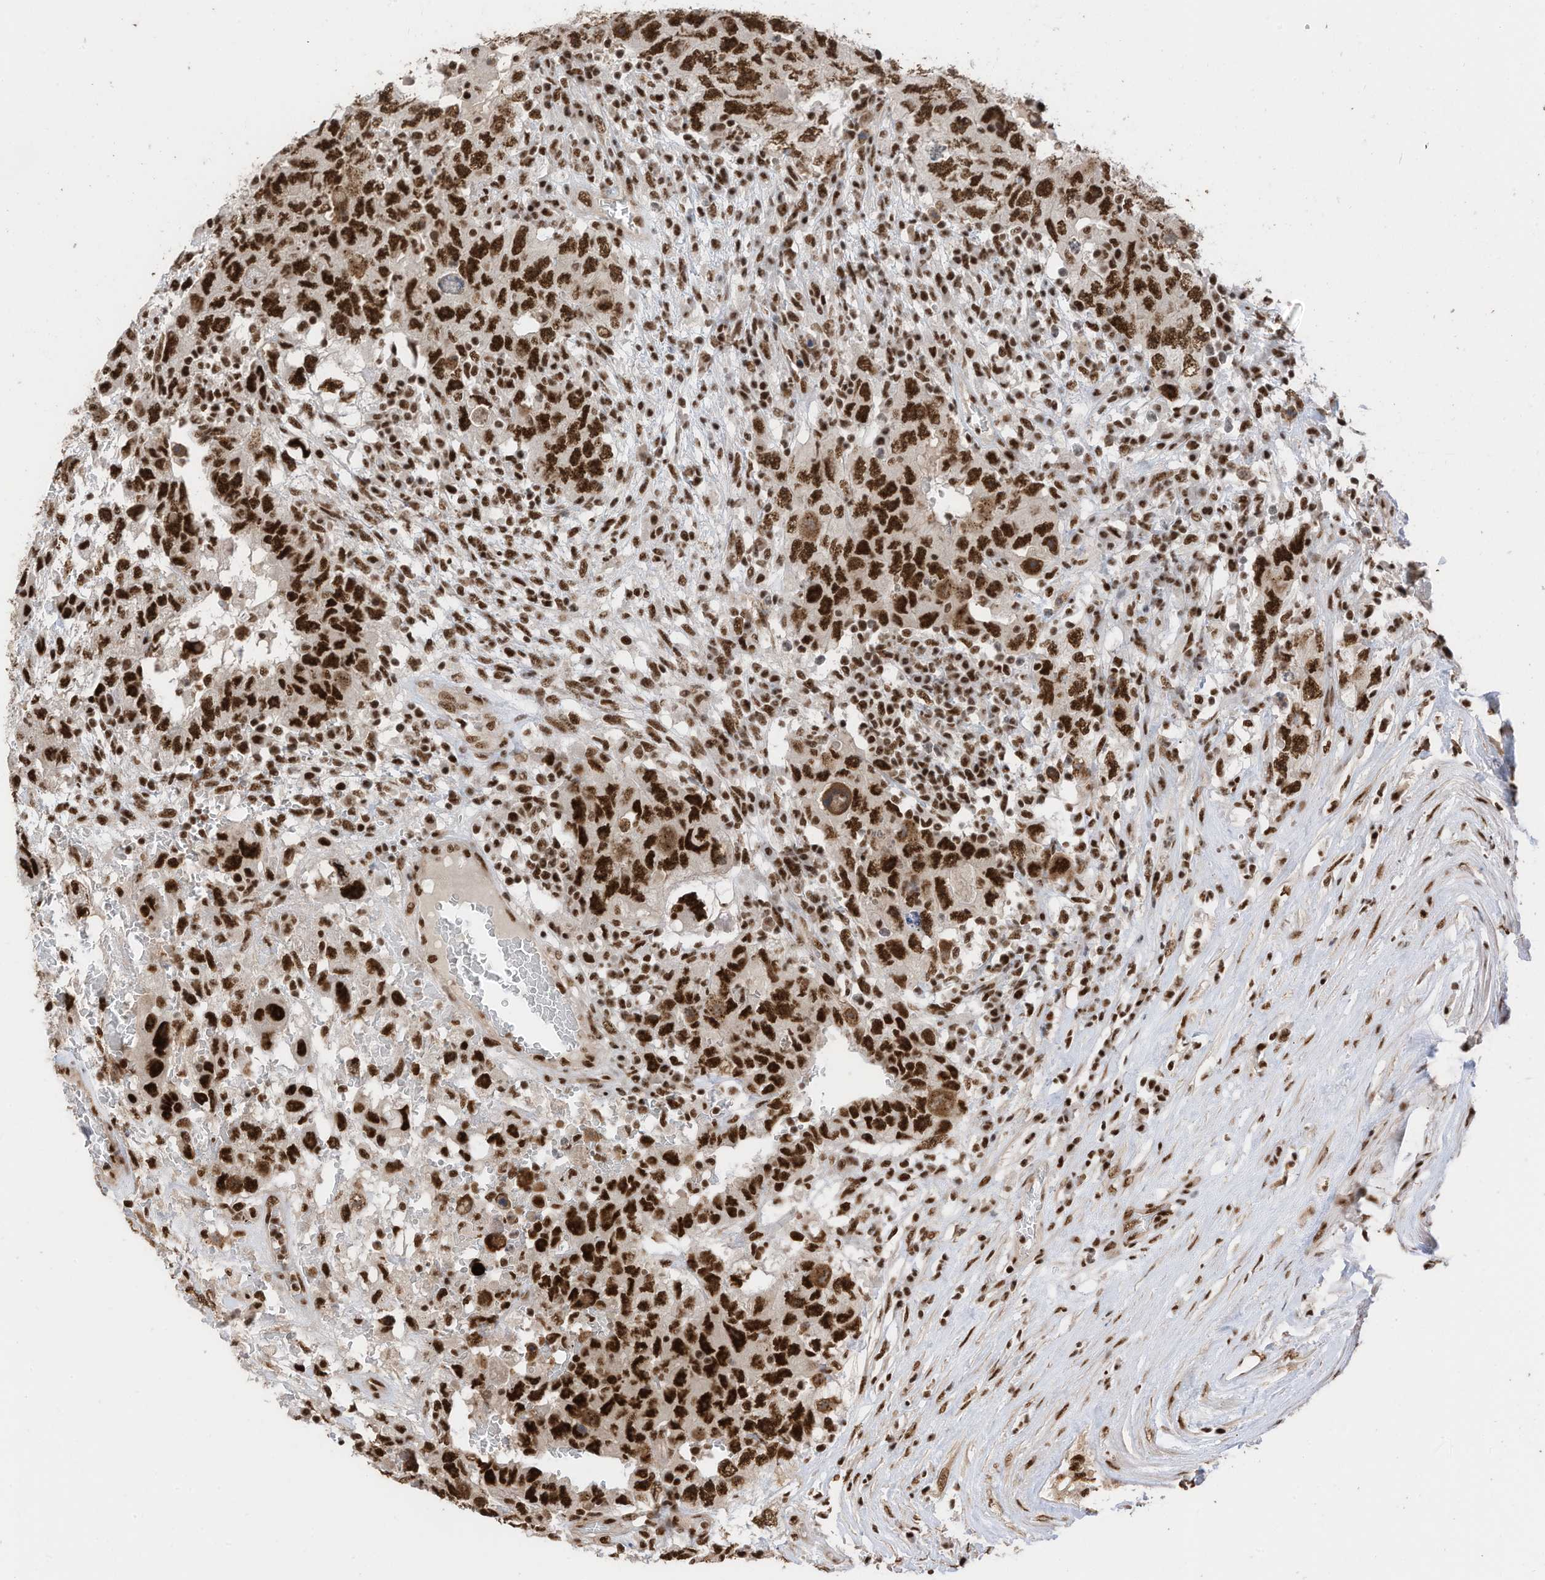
{"staining": {"intensity": "strong", "quantity": ">75%", "location": "nuclear"}, "tissue": "testis cancer", "cell_type": "Tumor cells", "image_type": "cancer", "snomed": [{"axis": "morphology", "description": "Carcinoma, Embryonal, NOS"}, {"axis": "topography", "description": "Testis"}], "caption": "Tumor cells demonstrate high levels of strong nuclear staining in approximately >75% of cells in human testis cancer. (Brightfield microscopy of DAB IHC at high magnification).", "gene": "SF3A3", "patient": {"sex": "male", "age": 26}}